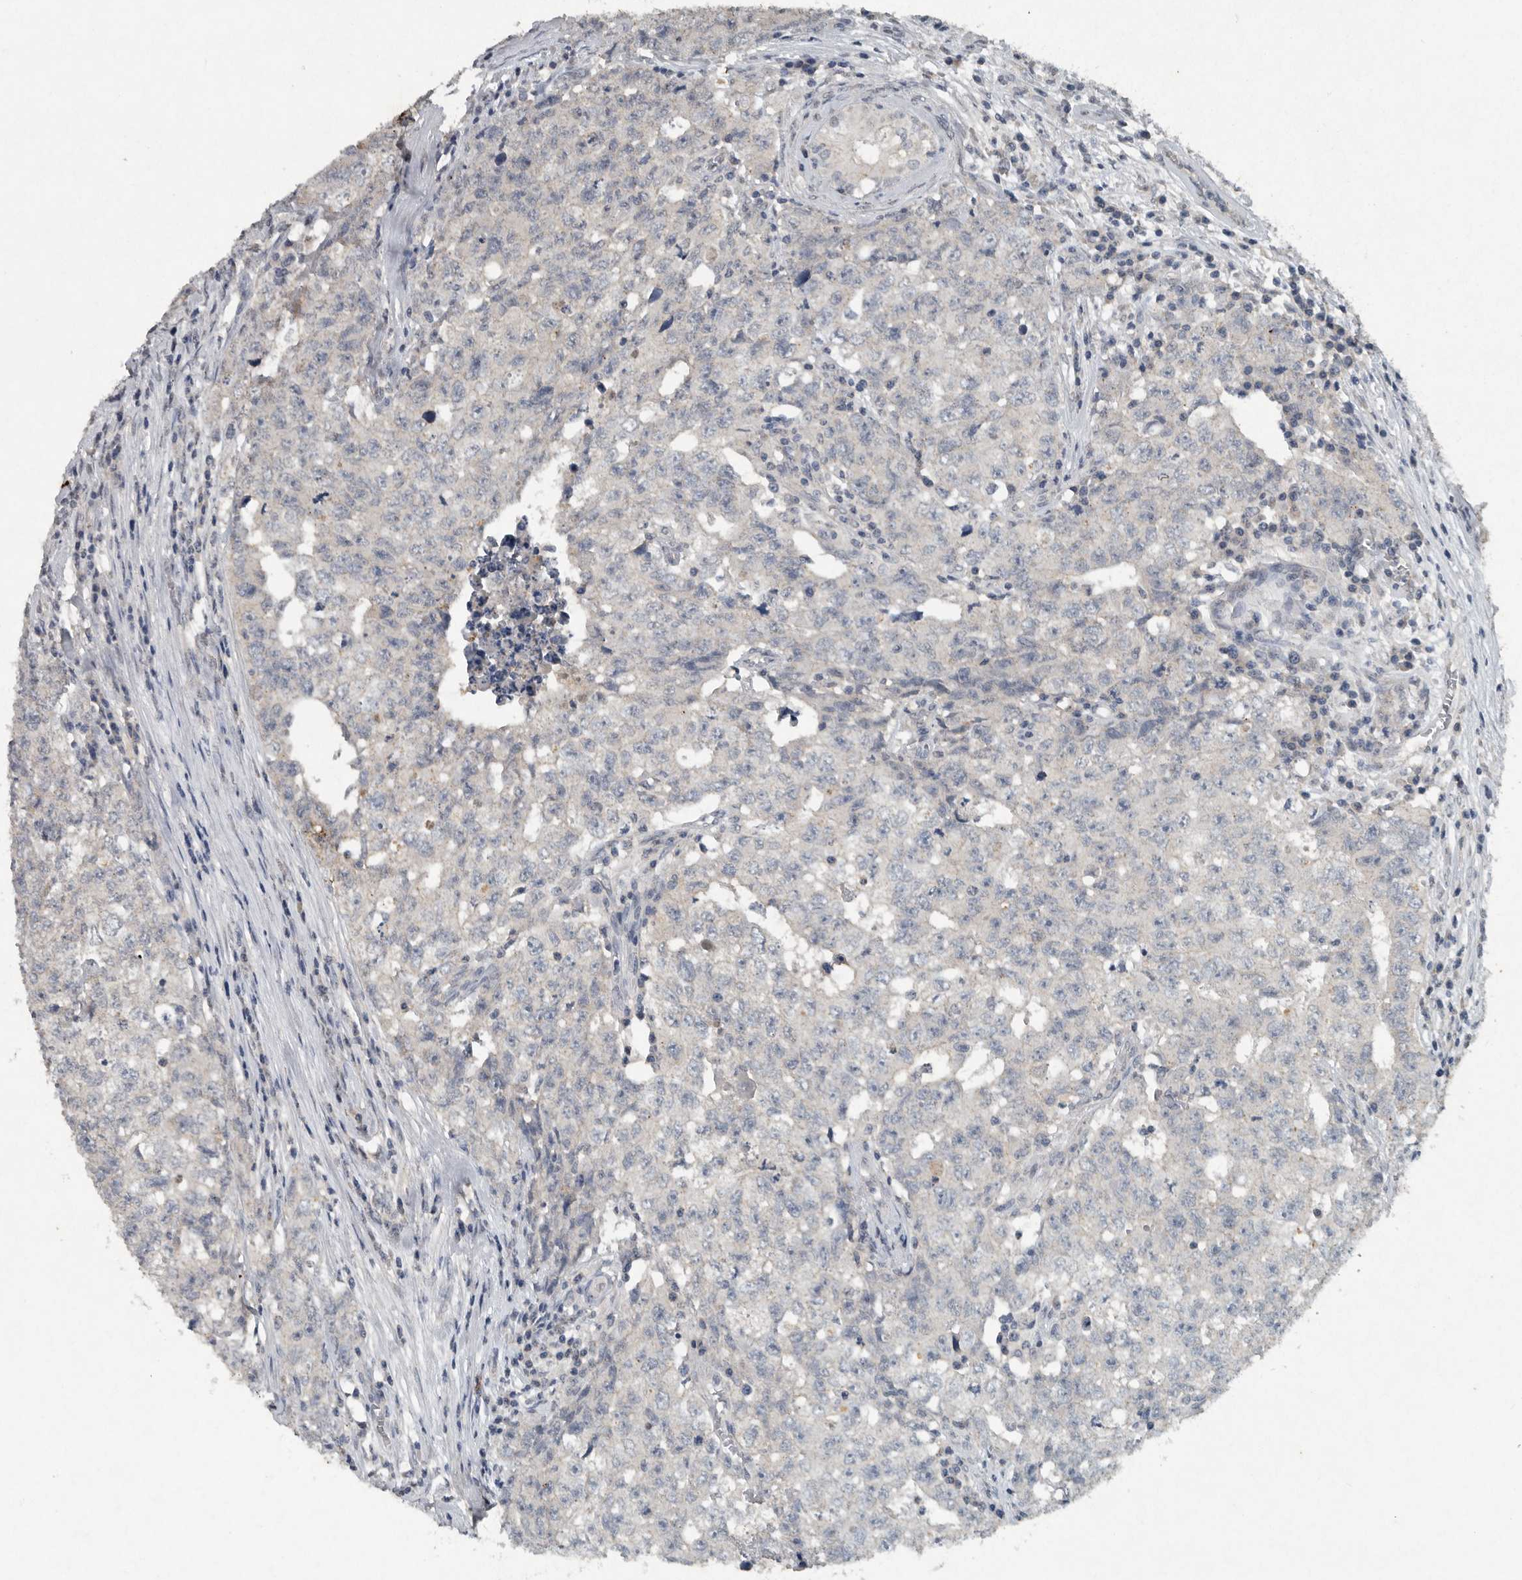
{"staining": {"intensity": "negative", "quantity": "none", "location": "none"}, "tissue": "testis cancer", "cell_type": "Tumor cells", "image_type": "cancer", "snomed": [{"axis": "morphology", "description": "Carcinoma, Embryonal, NOS"}, {"axis": "topography", "description": "Testis"}], "caption": "Human testis cancer stained for a protein using IHC exhibits no positivity in tumor cells.", "gene": "IL20", "patient": {"sex": "male", "age": 28}}